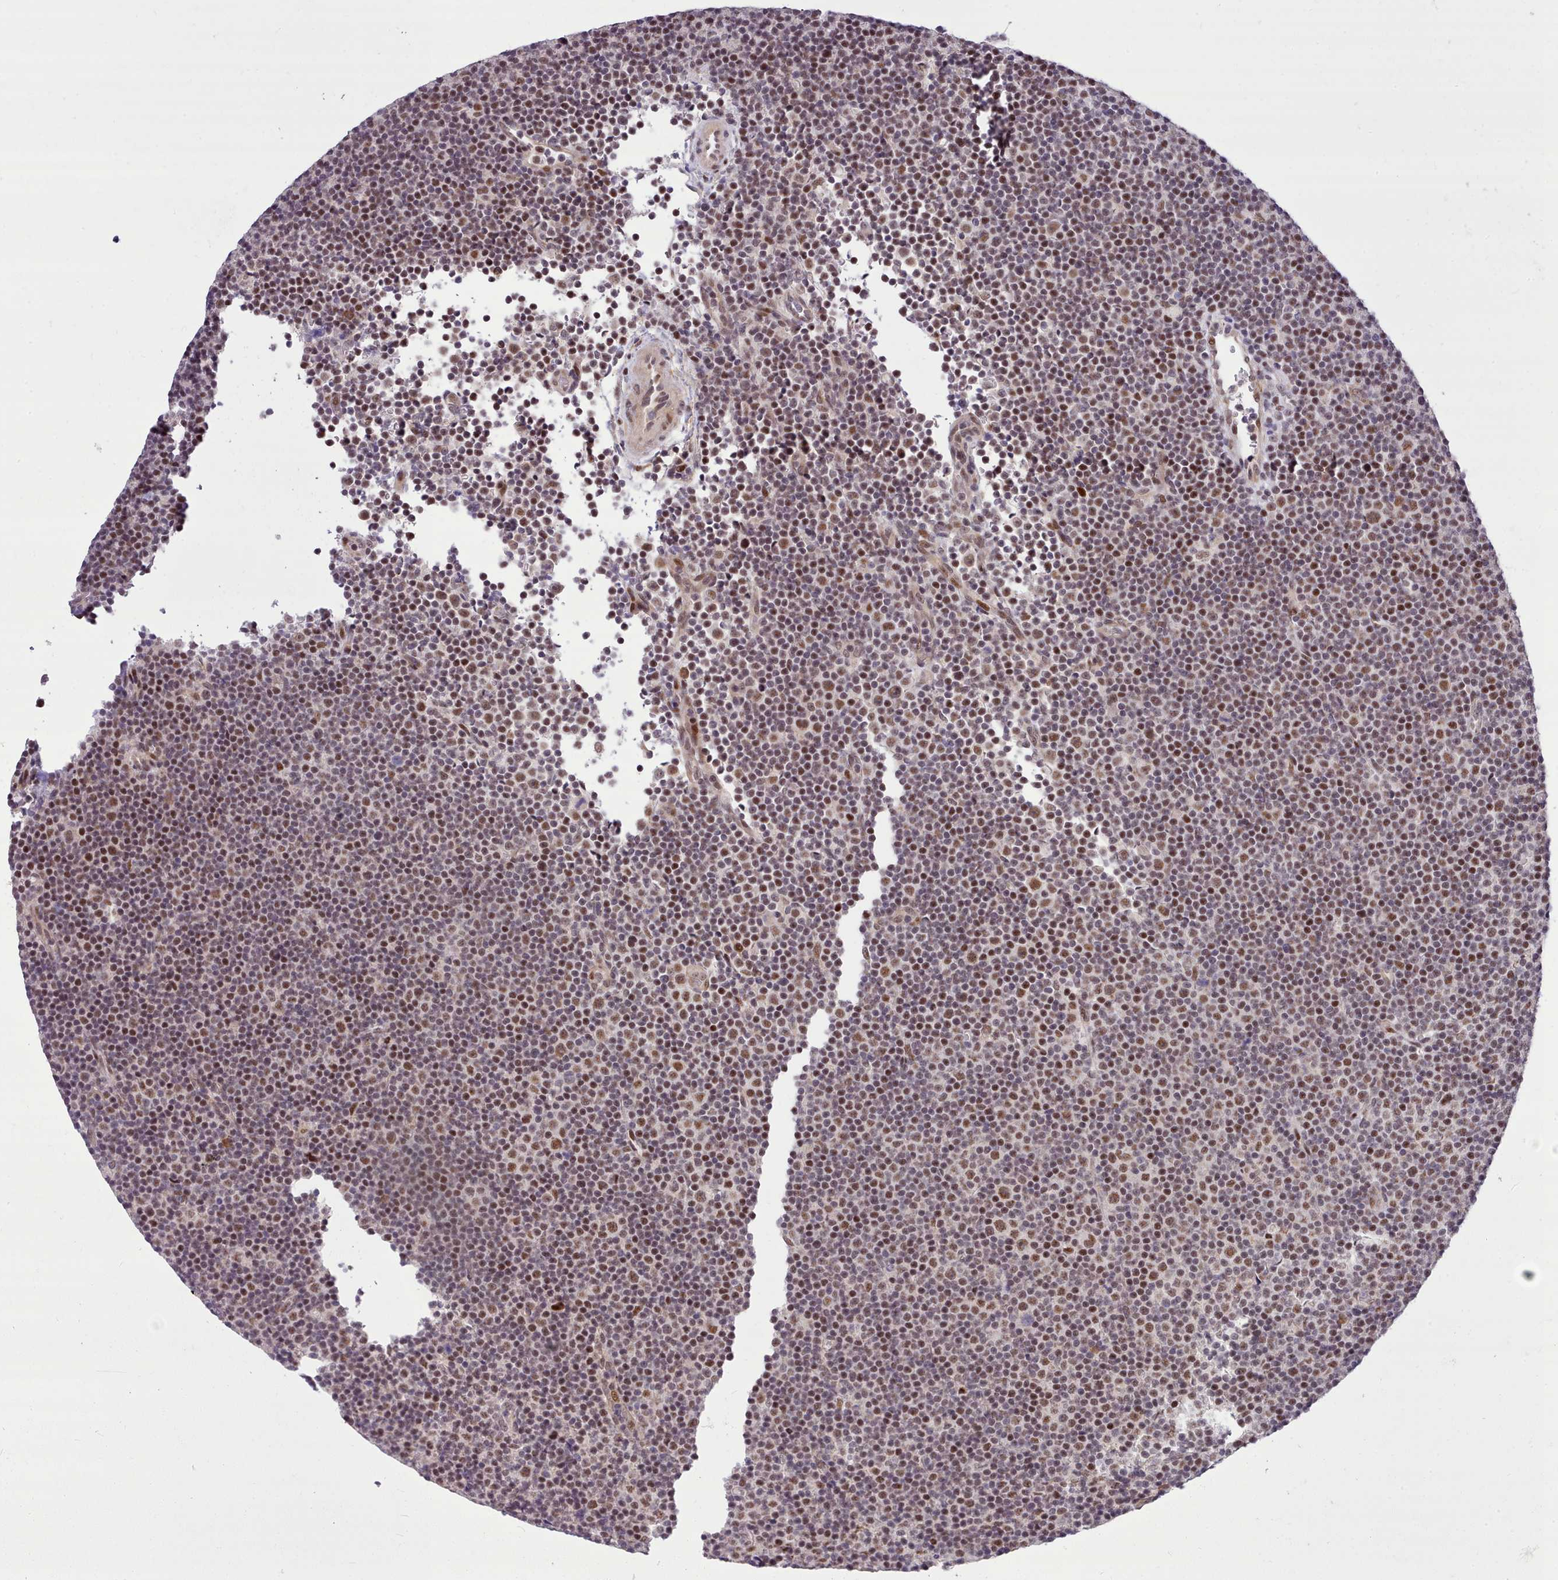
{"staining": {"intensity": "moderate", "quantity": "25%-75%", "location": "nuclear"}, "tissue": "lymphoma", "cell_type": "Tumor cells", "image_type": "cancer", "snomed": [{"axis": "morphology", "description": "Malignant lymphoma, non-Hodgkin's type, Low grade"}, {"axis": "topography", "description": "Lymph node"}], "caption": "This image displays immunohistochemistry staining of low-grade malignant lymphoma, non-Hodgkin's type, with medium moderate nuclear positivity in approximately 25%-75% of tumor cells.", "gene": "HOXB7", "patient": {"sex": "female", "age": 67}}